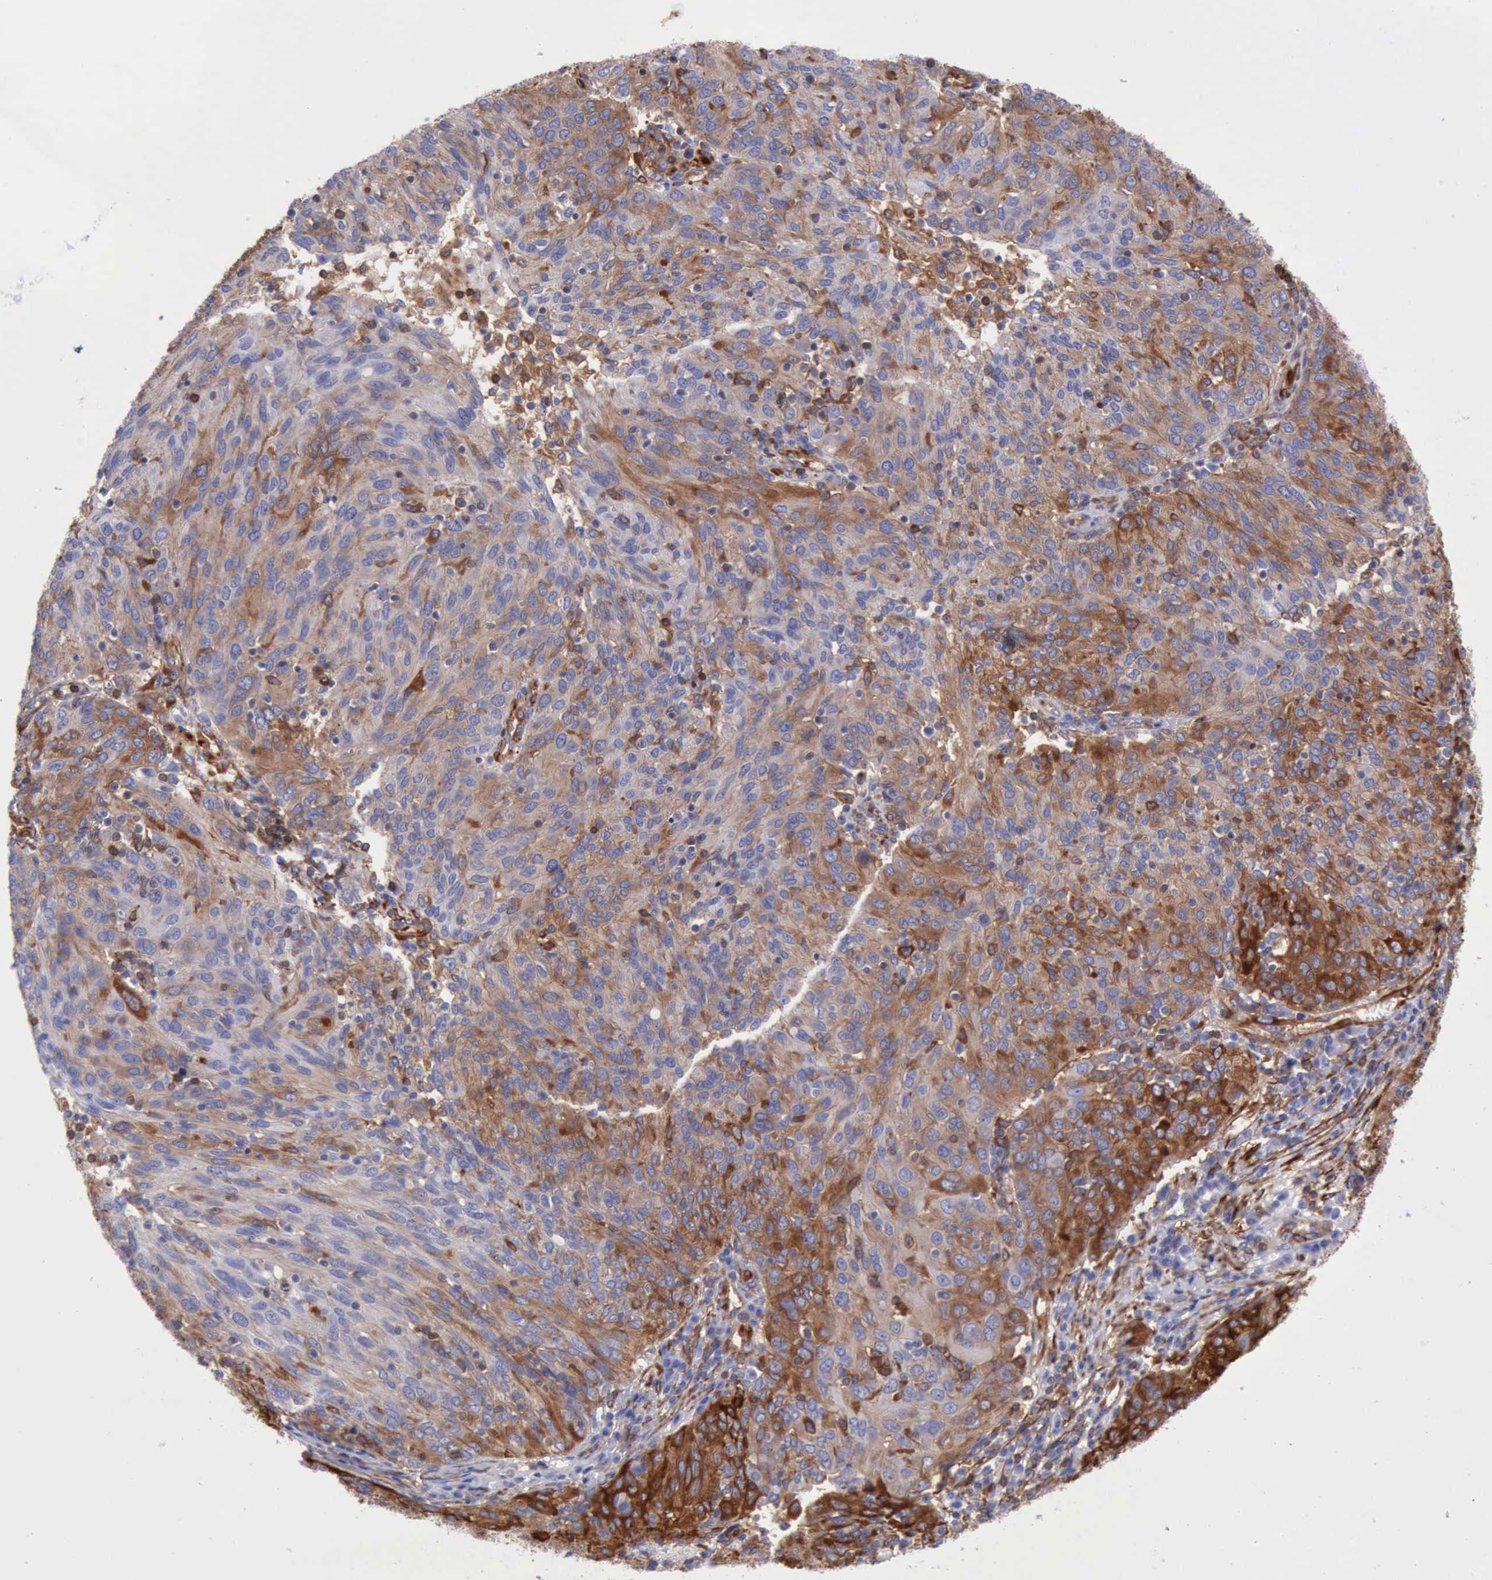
{"staining": {"intensity": "moderate", "quantity": "25%-75%", "location": "cytoplasmic/membranous"}, "tissue": "ovarian cancer", "cell_type": "Tumor cells", "image_type": "cancer", "snomed": [{"axis": "morphology", "description": "Carcinoma, endometroid"}, {"axis": "topography", "description": "Ovary"}], "caption": "This image reveals immunohistochemistry (IHC) staining of ovarian endometroid carcinoma, with medium moderate cytoplasmic/membranous expression in approximately 25%-75% of tumor cells.", "gene": "FLNA", "patient": {"sex": "female", "age": 50}}